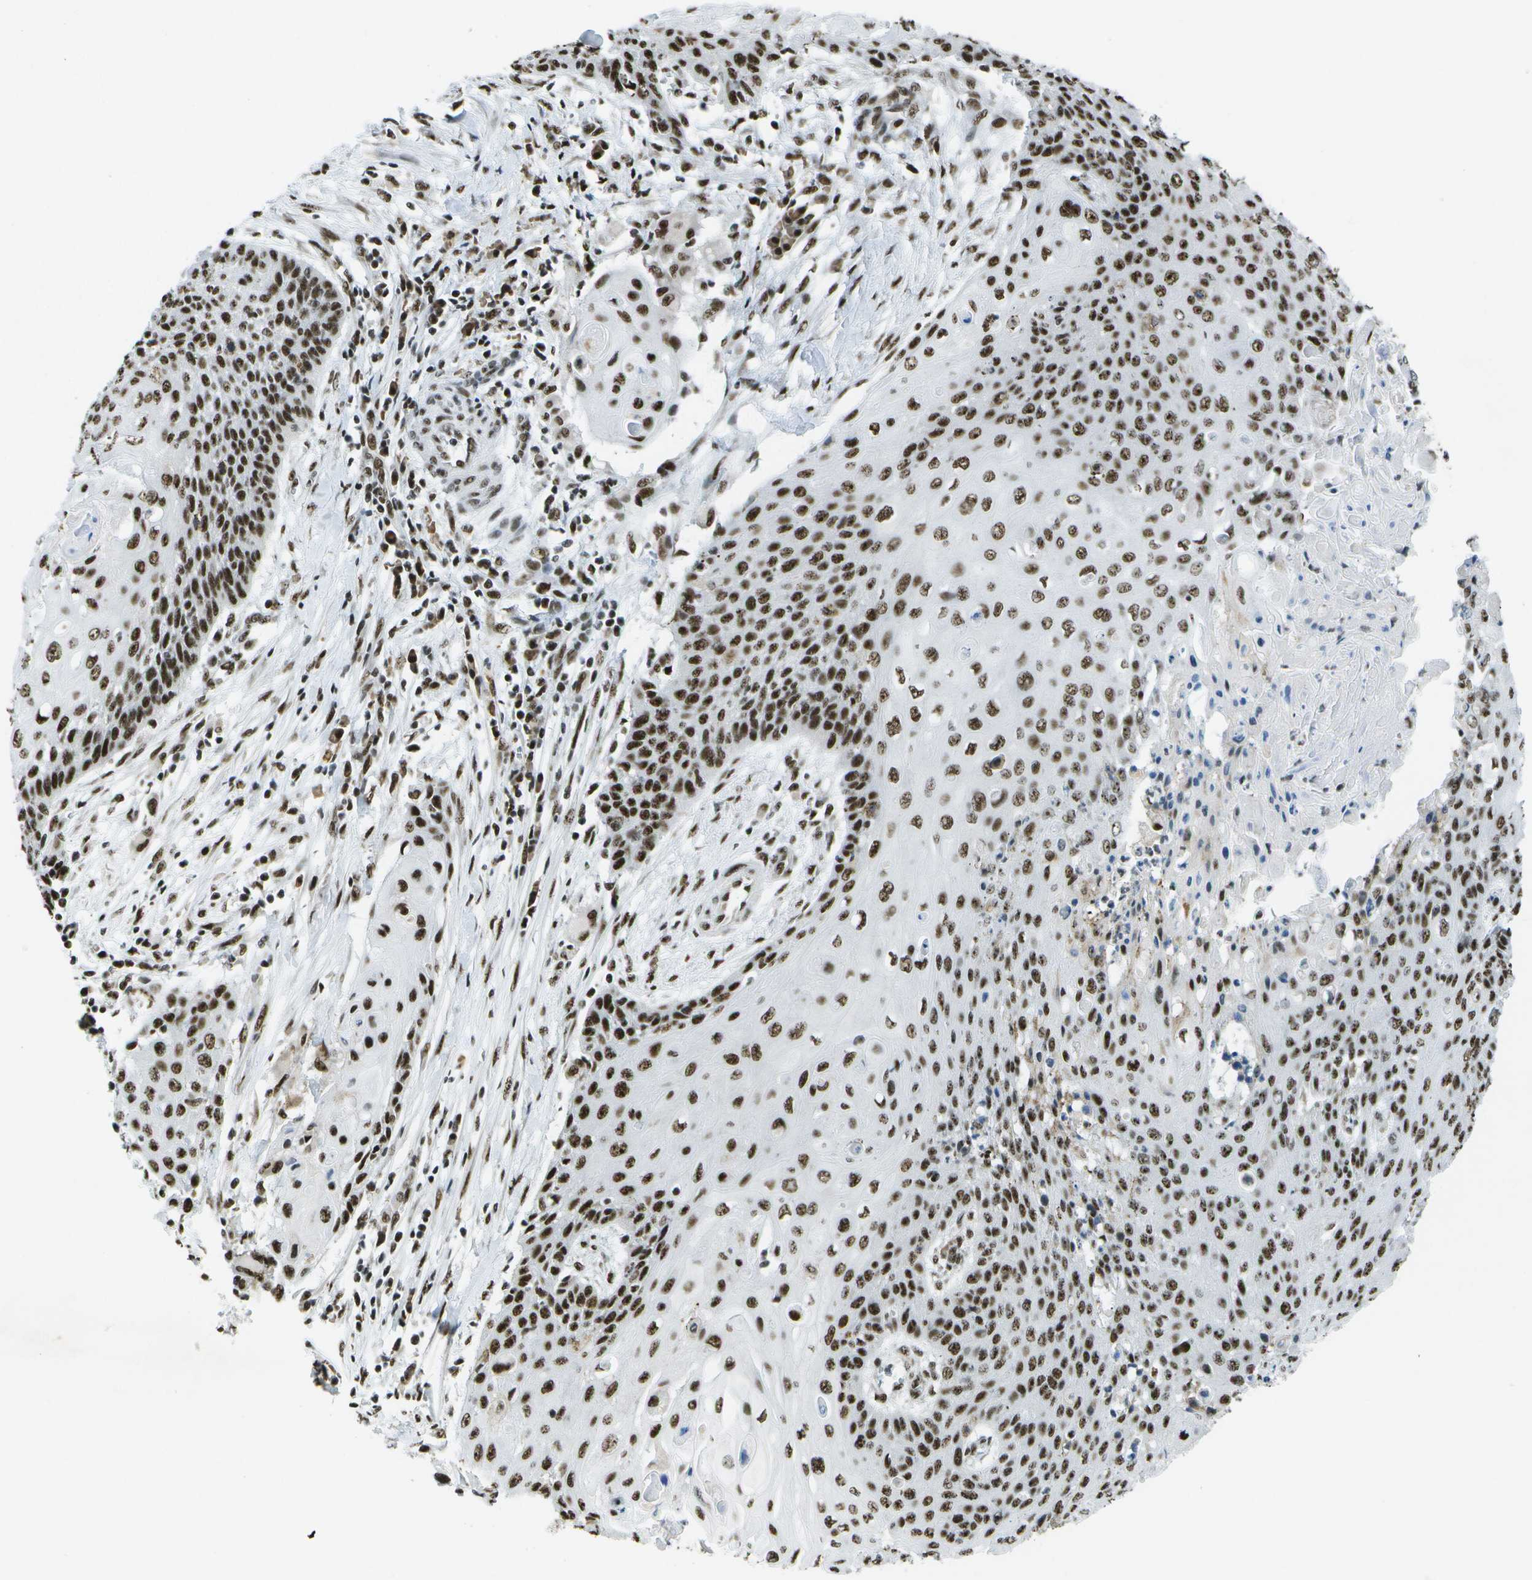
{"staining": {"intensity": "strong", "quantity": ">75%", "location": "nuclear"}, "tissue": "cervical cancer", "cell_type": "Tumor cells", "image_type": "cancer", "snomed": [{"axis": "morphology", "description": "Squamous cell carcinoma, NOS"}, {"axis": "topography", "description": "Cervix"}], "caption": "There is high levels of strong nuclear staining in tumor cells of cervical squamous cell carcinoma, as demonstrated by immunohistochemical staining (brown color).", "gene": "NSRP1", "patient": {"sex": "female", "age": 39}}